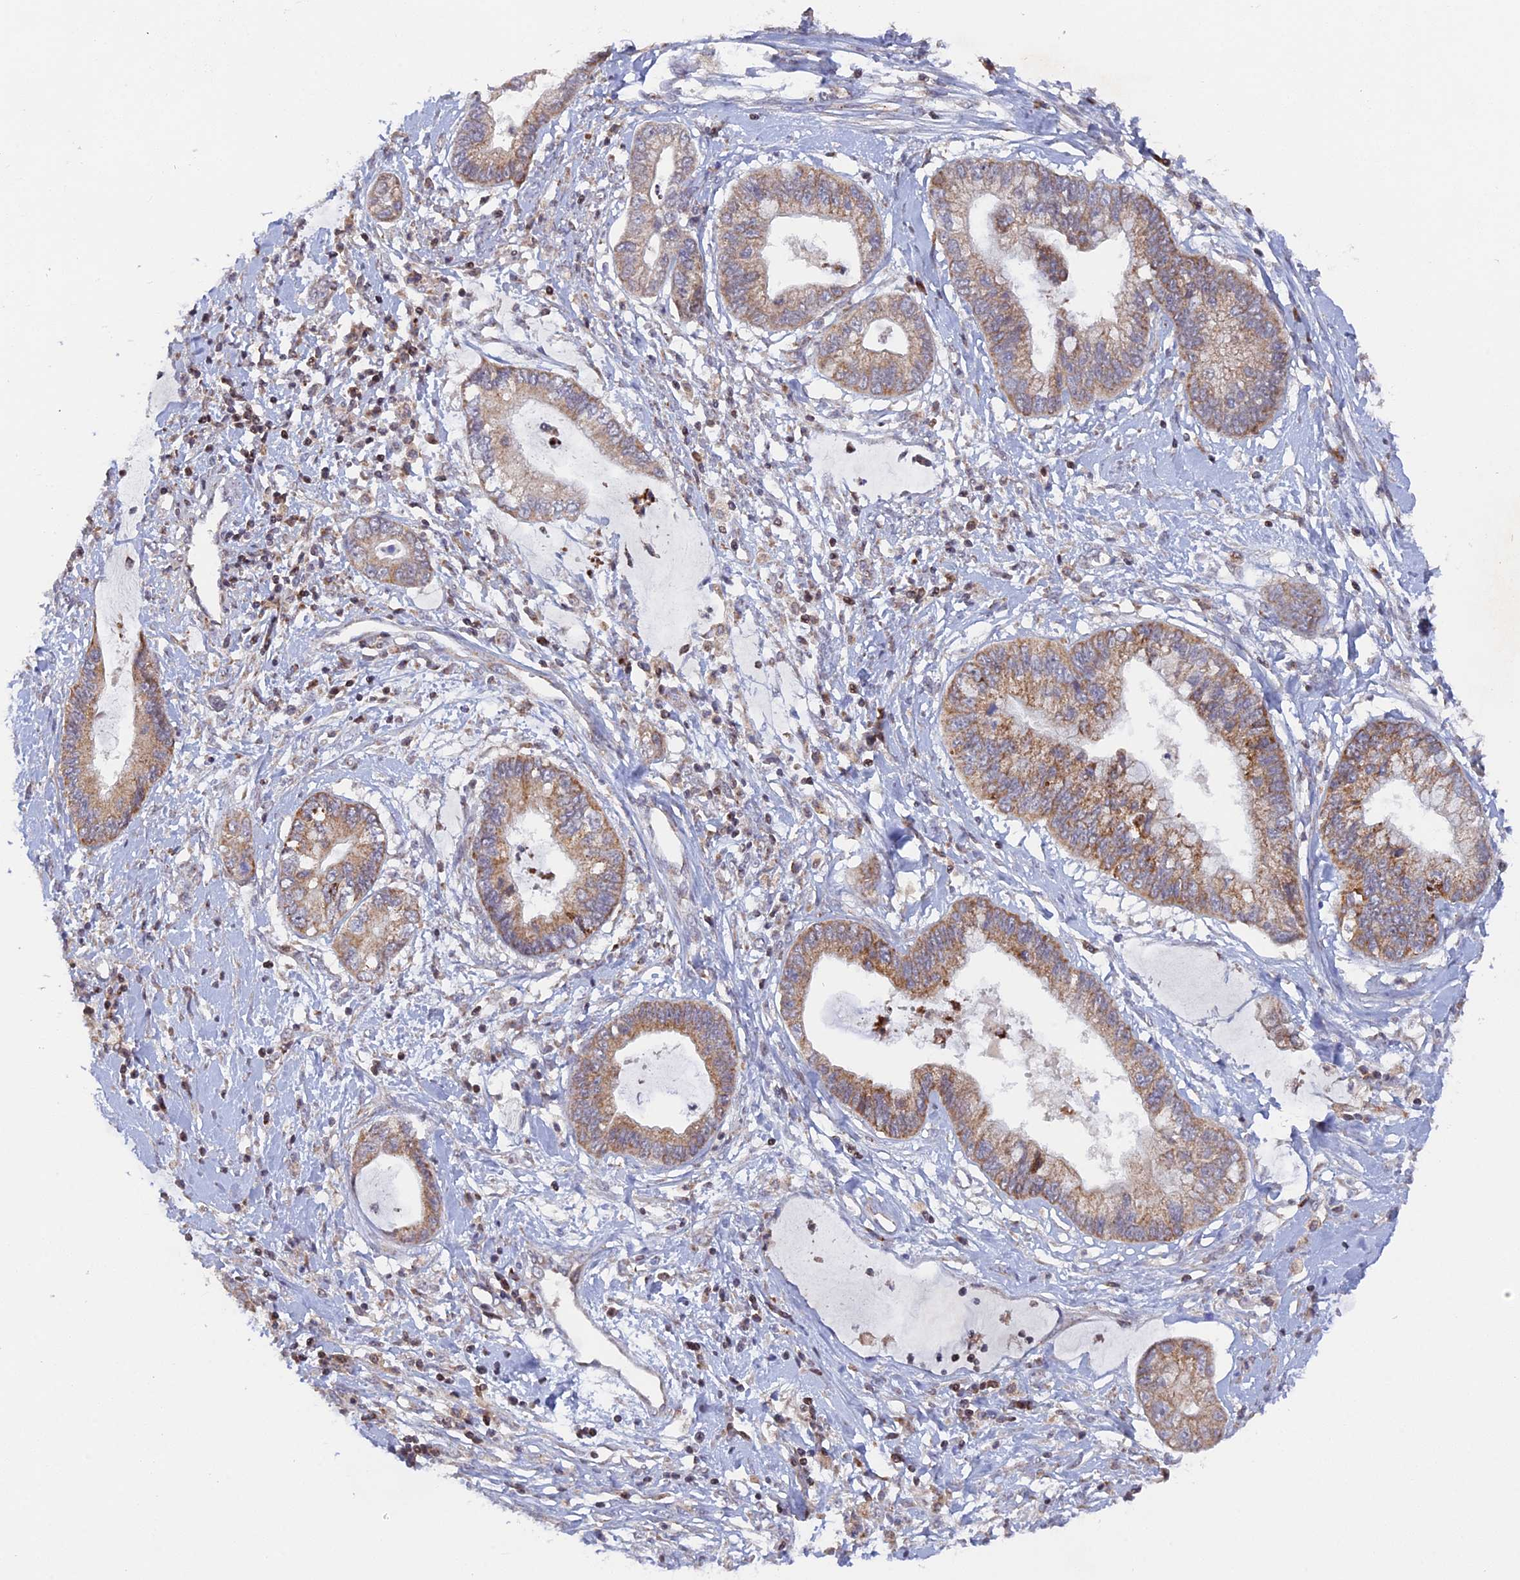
{"staining": {"intensity": "moderate", "quantity": ">75%", "location": "cytoplasmic/membranous"}, "tissue": "cervical cancer", "cell_type": "Tumor cells", "image_type": "cancer", "snomed": [{"axis": "morphology", "description": "Adenocarcinoma, NOS"}, {"axis": "topography", "description": "Cervix"}], "caption": "Immunohistochemistry photomicrograph of neoplastic tissue: human adenocarcinoma (cervical) stained using immunohistochemistry (IHC) demonstrates medium levels of moderate protein expression localized specifically in the cytoplasmic/membranous of tumor cells, appearing as a cytoplasmic/membranous brown color.", "gene": "MPV17L", "patient": {"sex": "female", "age": 44}}